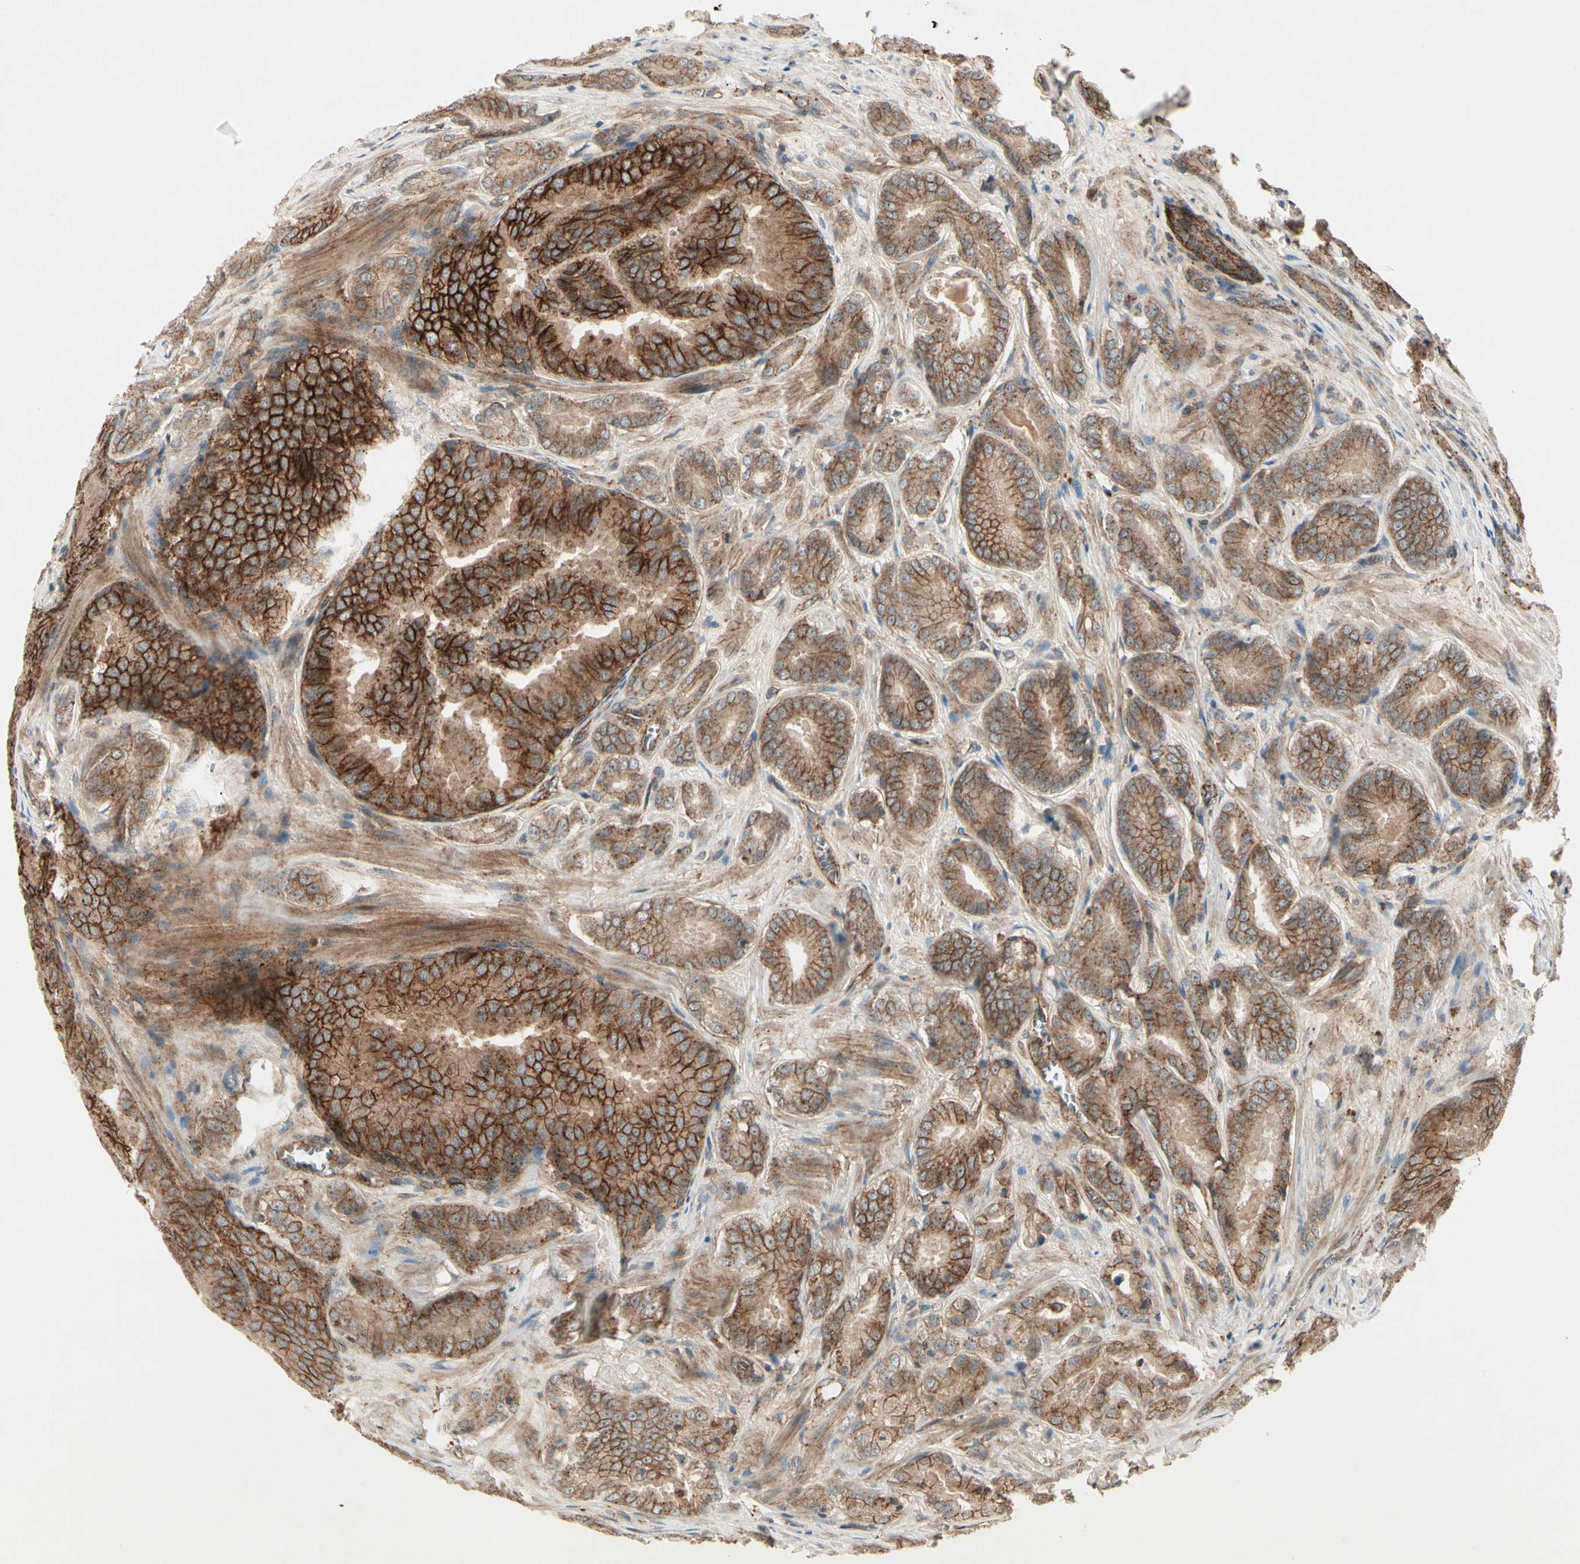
{"staining": {"intensity": "moderate", "quantity": ">75%", "location": "cytoplasmic/membranous"}, "tissue": "prostate cancer", "cell_type": "Tumor cells", "image_type": "cancer", "snomed": [{"axis": "morphology", "description": "Adenocarcinoma, High grade"}, {"axis": "topography", "description": "Prostate"}], "caption": "Immunohistochemistry (IHC) of prostate cancer (high-grade adenocarcinoma) demonstrates medium levels of moderate cytoplasmic/membranous positivity in approximately >75% of tumor cells.", "gene": "FLOT1", "patient": {"sex": "male", "age": 64}}